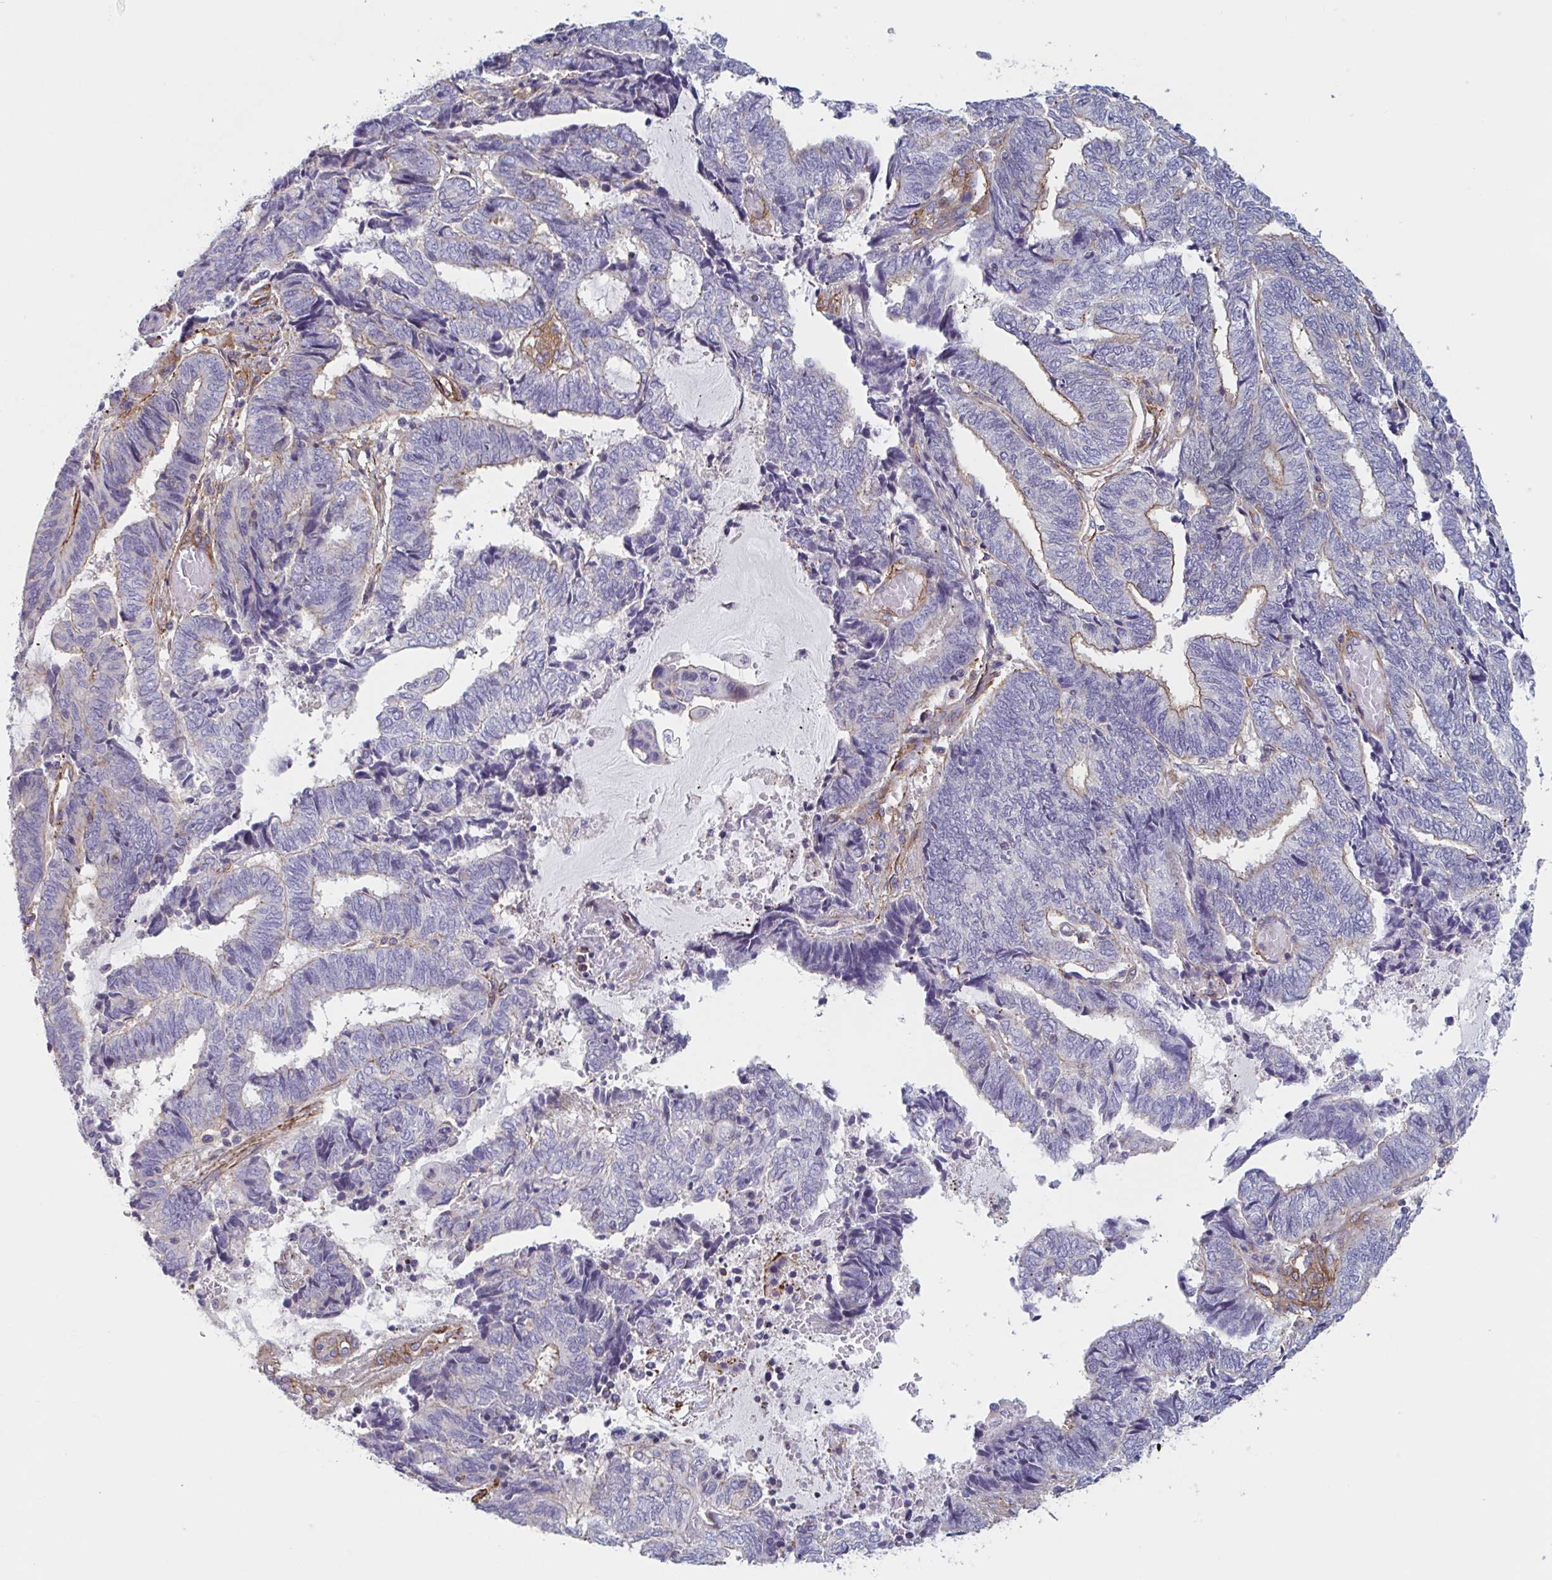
{"staining": {"intensity": "weak", "quantity": "25%-75%", "location": "cytoplasmic/membranous"}, "tissue": "endometrial cancer", "cell_type": "Tumor cells", "image_type": "cancer", "snomed": [{"axis": "morphology", "description": "Adenocarcinoma, NOS"}, {"axis": "topography", "description": "Uterus"}, {"axis": "topography", "description": "Endometrium"}], "caption": "Endometrial cancer stained with a brown dye demonstrates weak cytoplasmic/membranous positive staining in approximately 25%-75% of tumor cells.", "gene": "SHISA7", "patient": {"sex": "female", "age": 70}}